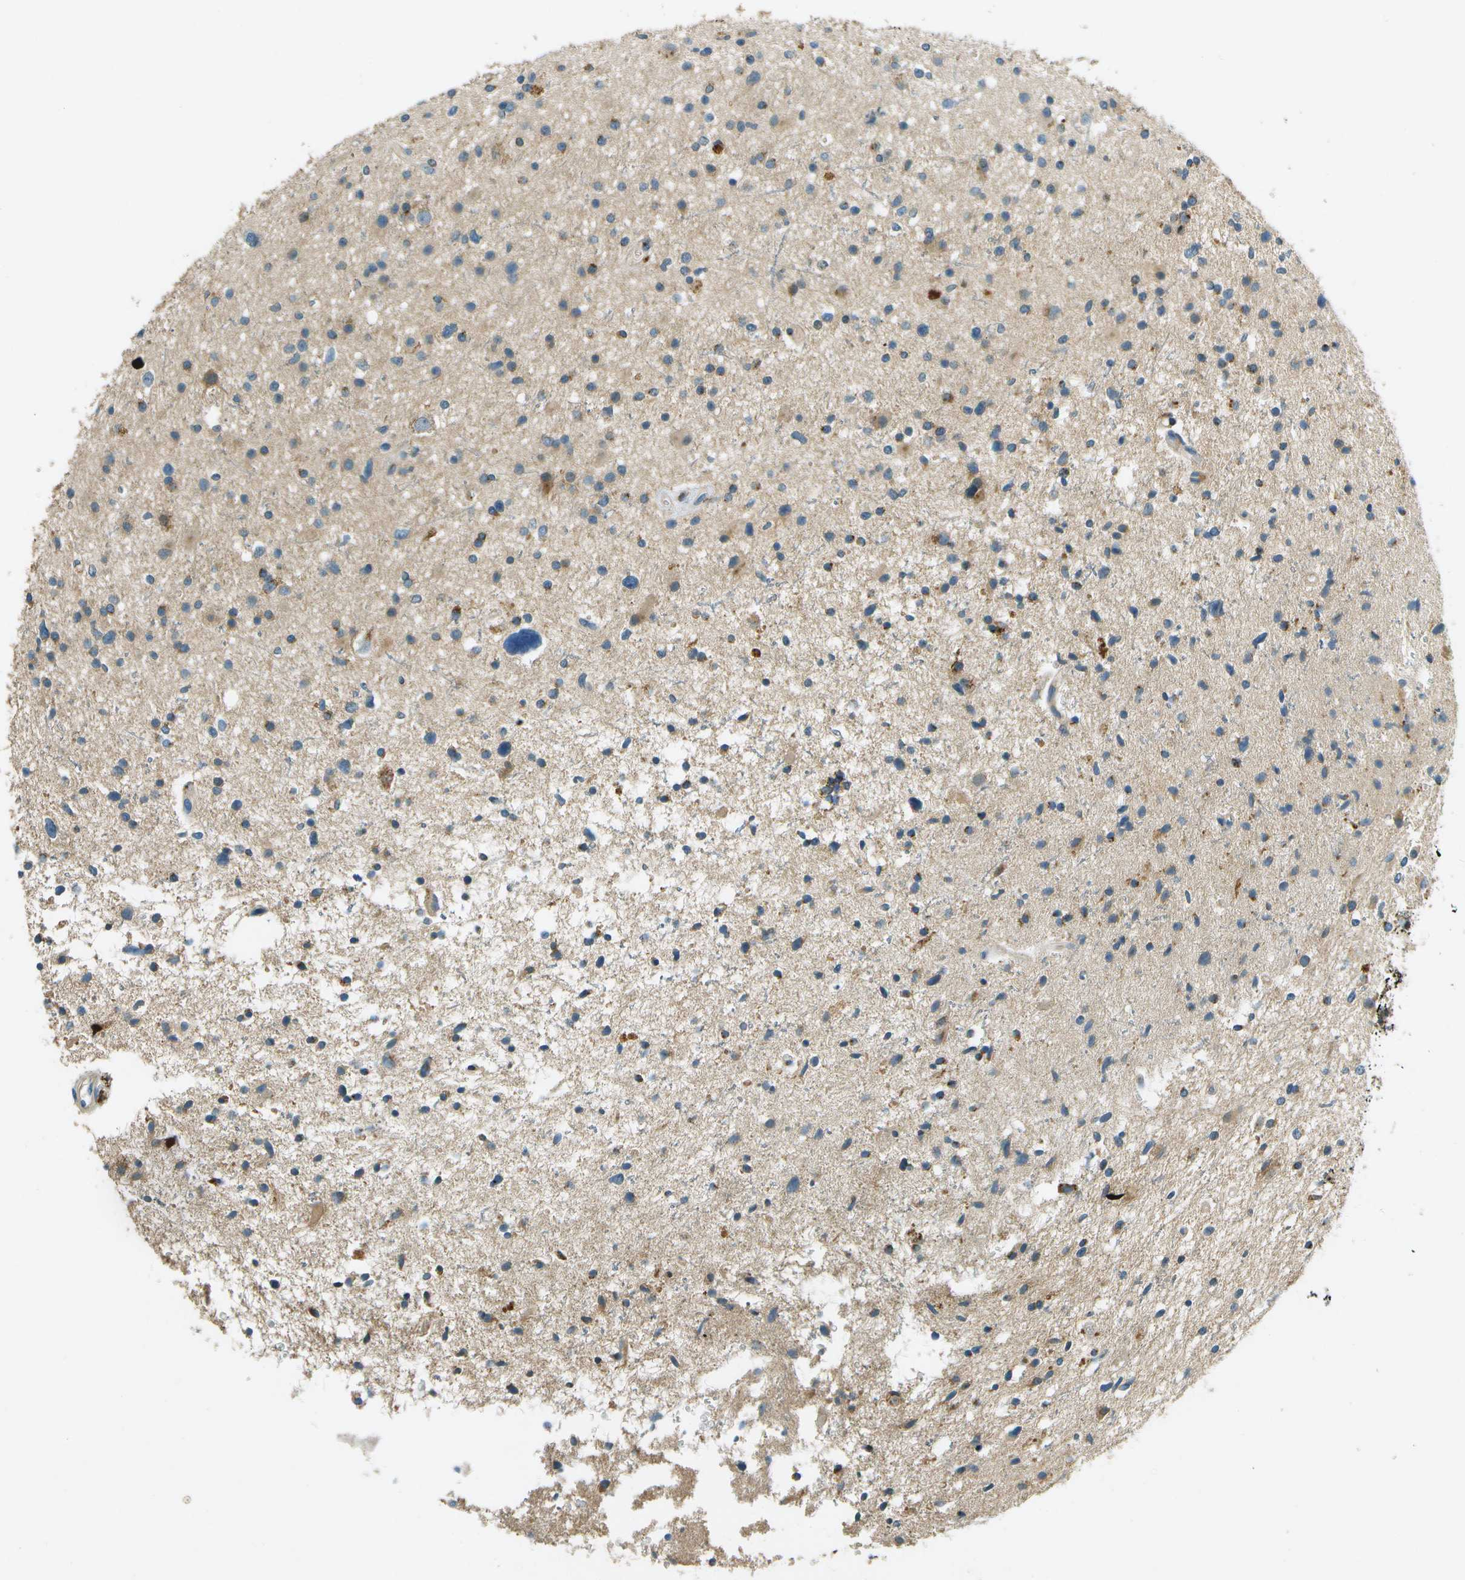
{"staining": {"intensity": "moderate", "quantity": "25%-75%", "location": "cytoplasmic/membranous"}, "tissue": "glioma", "cell_type": "Tumor cells", "image_type": "cancer", "snomed": [{"axis": "morphology", "description": "Glioma, malignant, High grade"}, {"axis": "topography", "description": "Brain"}], "caption": "Tumor cells exhibit moderate cytoplasmic/membranous staining in approximately 25%-75% of cells in malignant glioma (high-grade).", "gene": "NUDT4", "patient": {"sex": "male", "age": 33}}